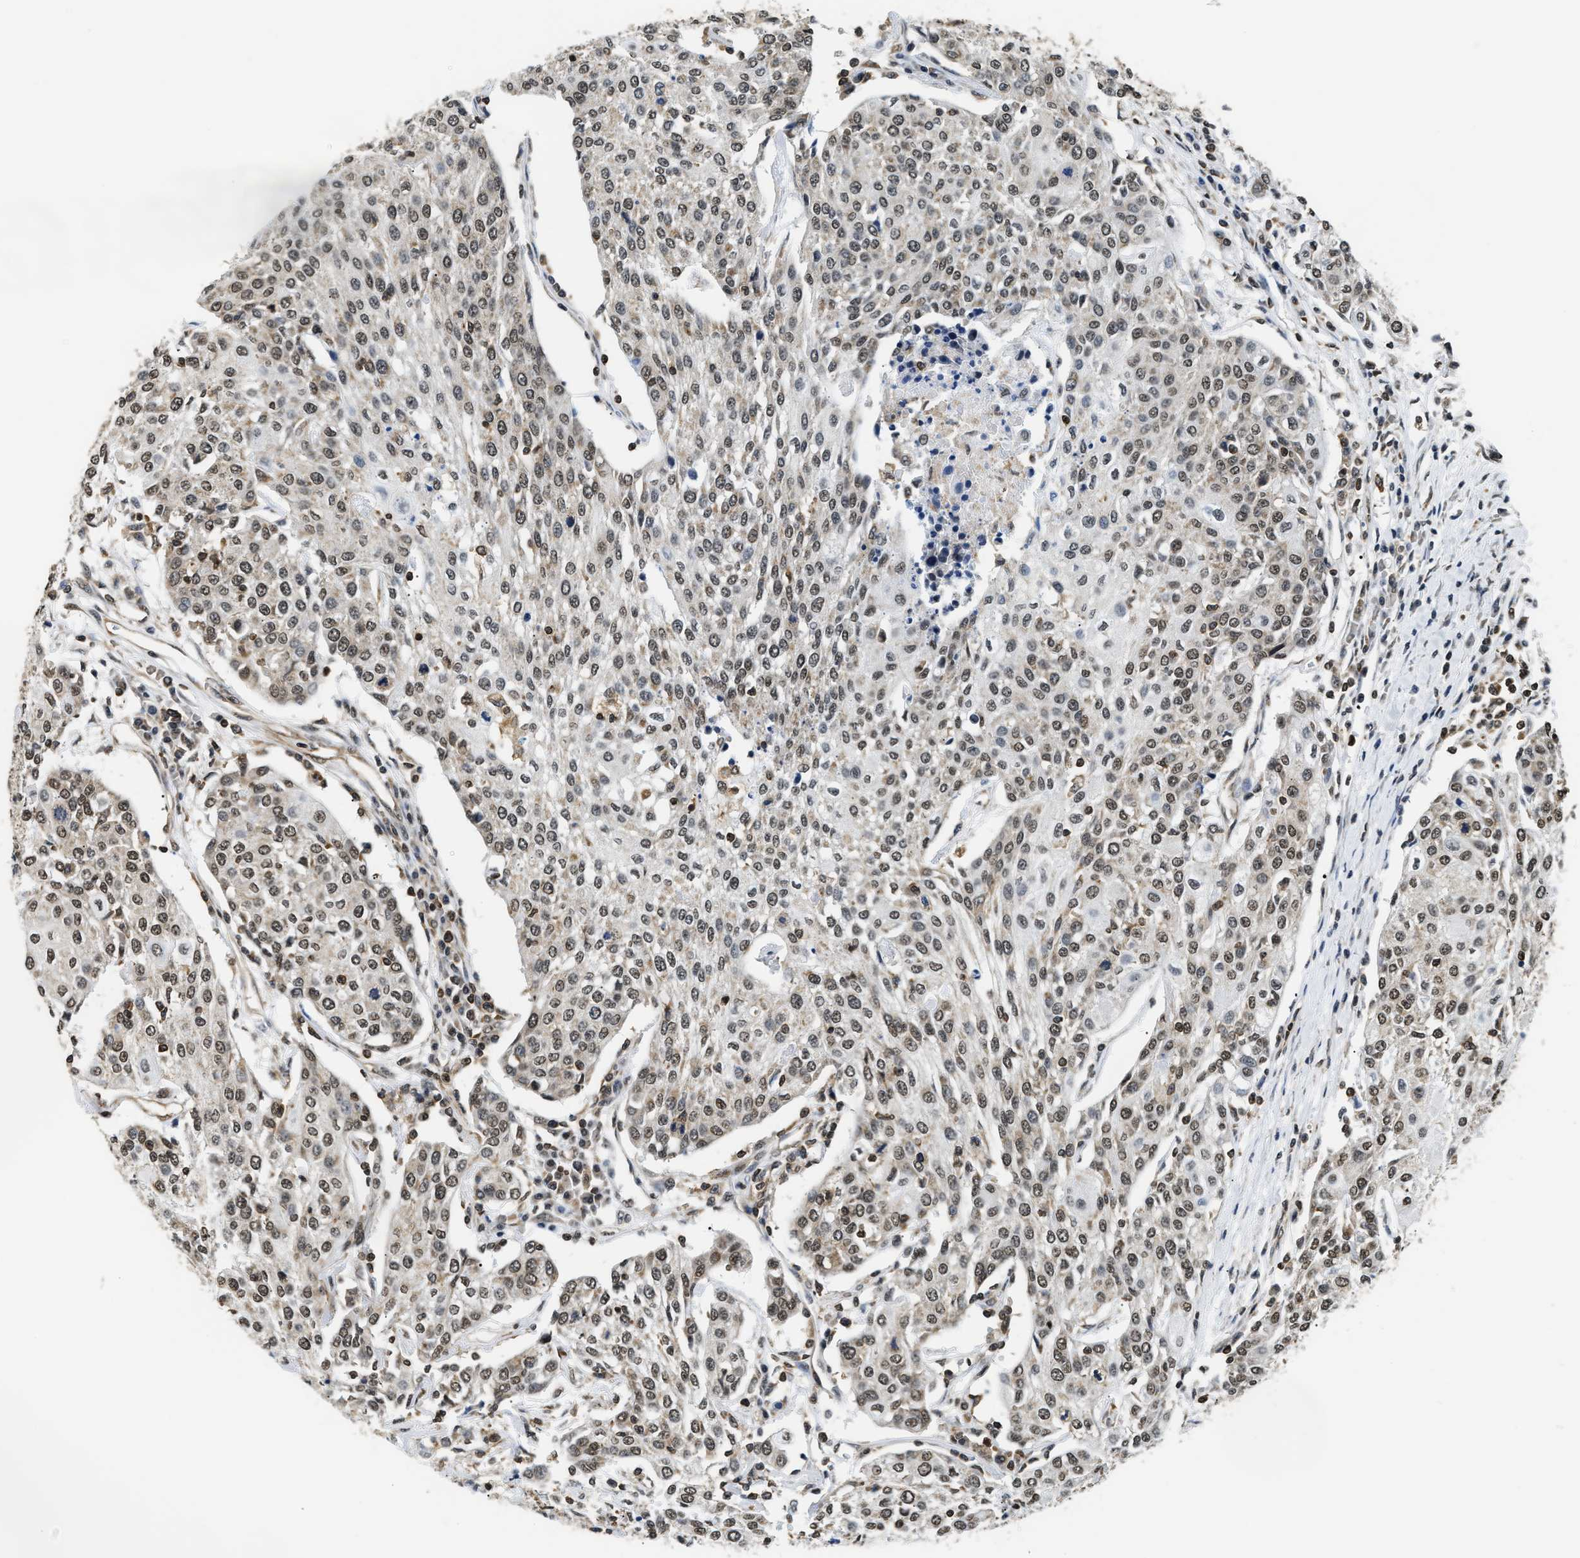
{"staining": {"intensity": "weak", "quantity": ">75%", "location": "nuclear"}, "tissue": "urothelial cancer", "cell_type": "Tumor cells", "image_type": "cancer", "snomed": [{"axis": "morphology", "description": "Urothelial carcinoma, High grade"}, {"axis": "topography", "description": "Urinary bladder"}], "caption": "Protein expression by immunohistochemistry (IHC) displays weak nuclear positivity in about >75% of tumor cells in high-grade urothelial carcinoma.", "gene": "STK10", "patient": {"sex": "female", "age": 85}}